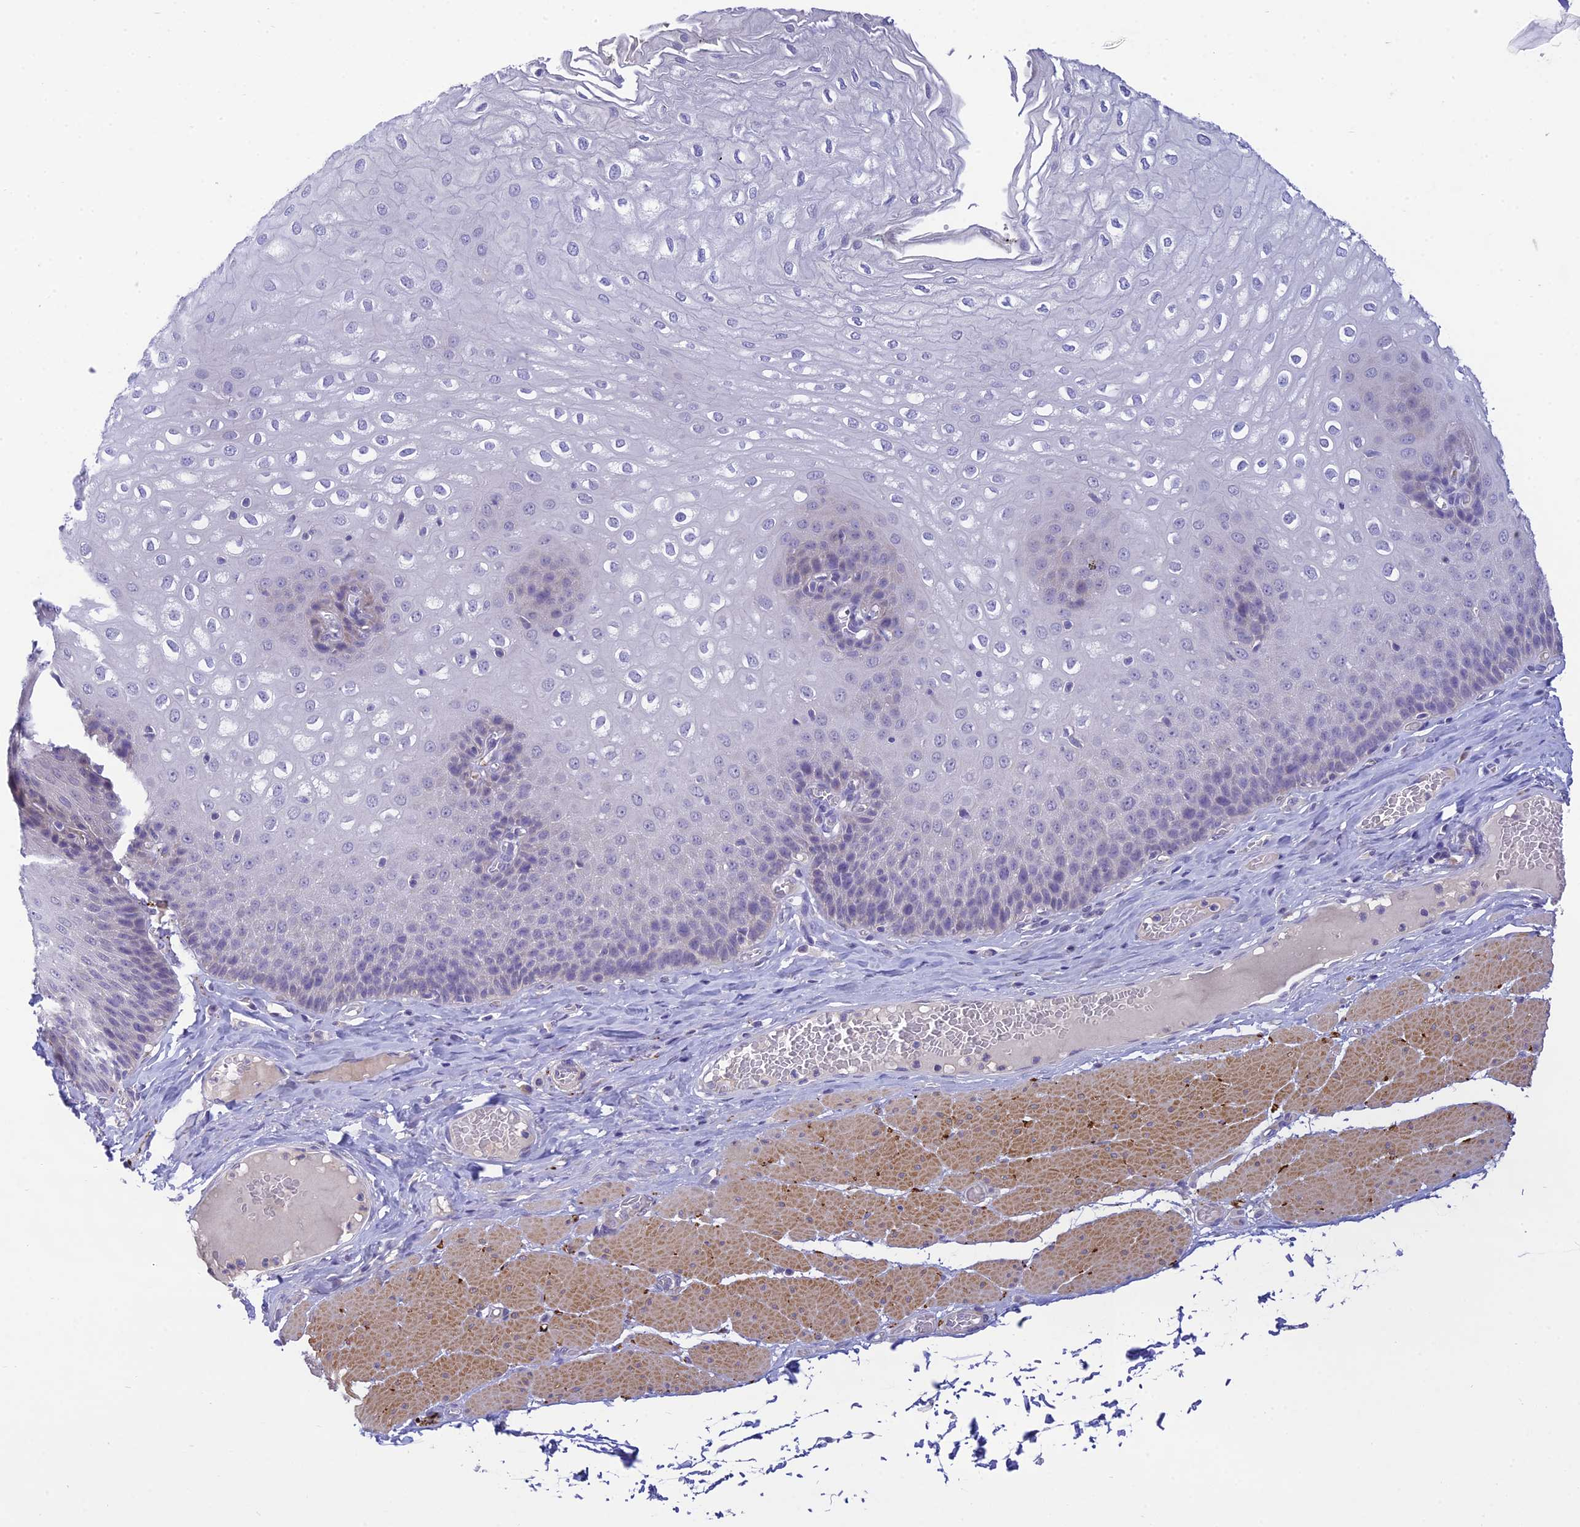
{"staining": {"intensity": "negative", "quantity": "none", "location": "none"}, "tissue": "esophagus", "cell_type": "Squamous epithelial cells", "image_type": "normal", "snomed": [{"axis": "morphology", "description": "Normal tissue, NOS"}, {"axis": "topography", "description": "Esophagus"}], "caption": "Histopathology image shows no protein staining in squamous epithelial cells of normal esophagus. (DAB immunohistochemistry visualized using brightfield microscopy, high magnification).", "gene": "XPO7", "patient": {"sex": "male", "age": 60}}